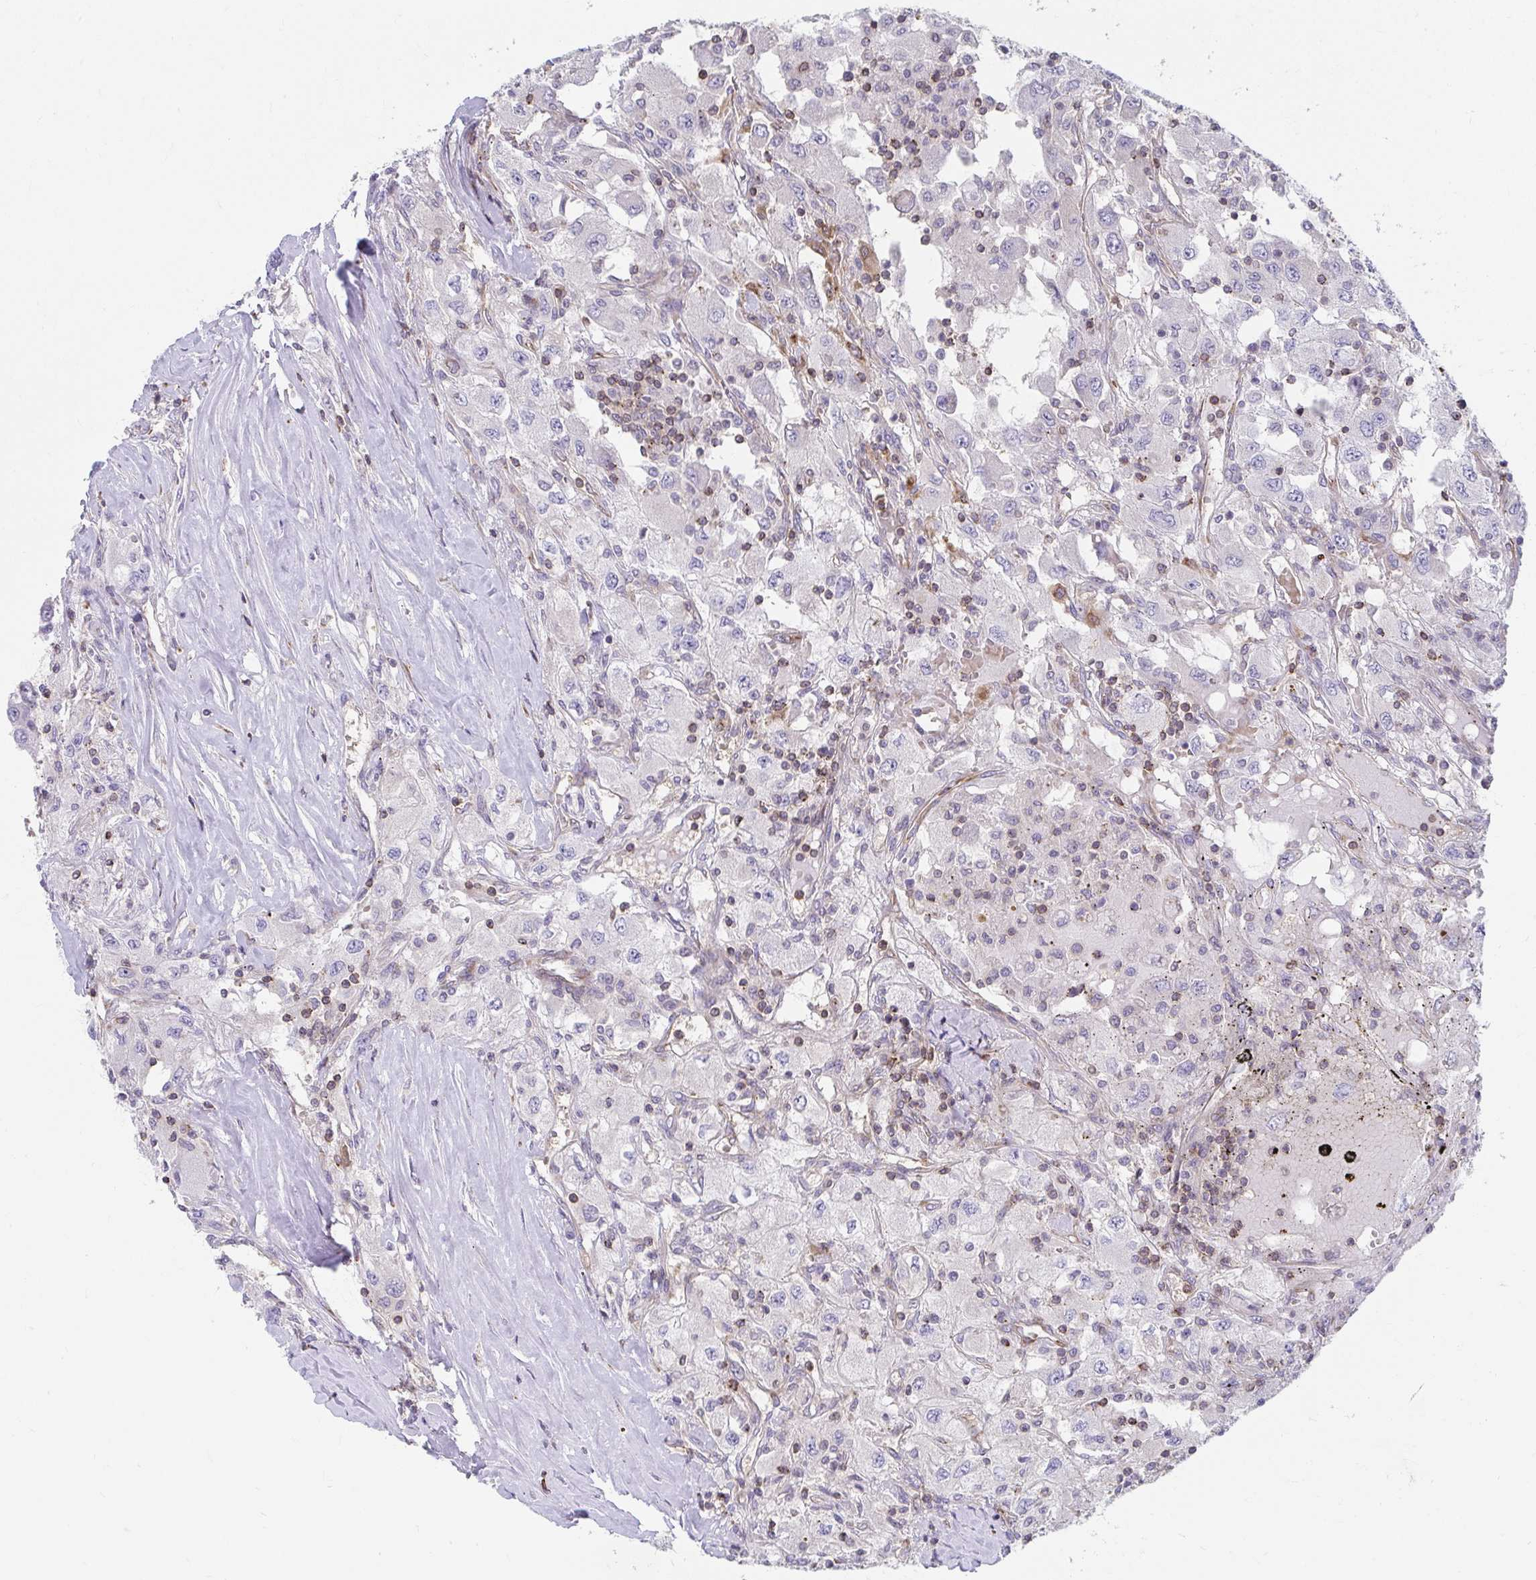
{"staining": {"intensity": "negative", "quantity": "none", "location": "none"}, "tissue": "renal cancer", "cell_type": "Tumor cells", "image_type": "cancer", "snomed": [{"axis": "morphology", "description": "Adenocarcinoma, NOS"}, {"axis": "topography", "description": "Kidney"}], "caption": "Tumor cells show no significant expression in adenocarcinoma (renal).", "gene": "FOXN3", "patient": {"sex": "female", "age": 67}}